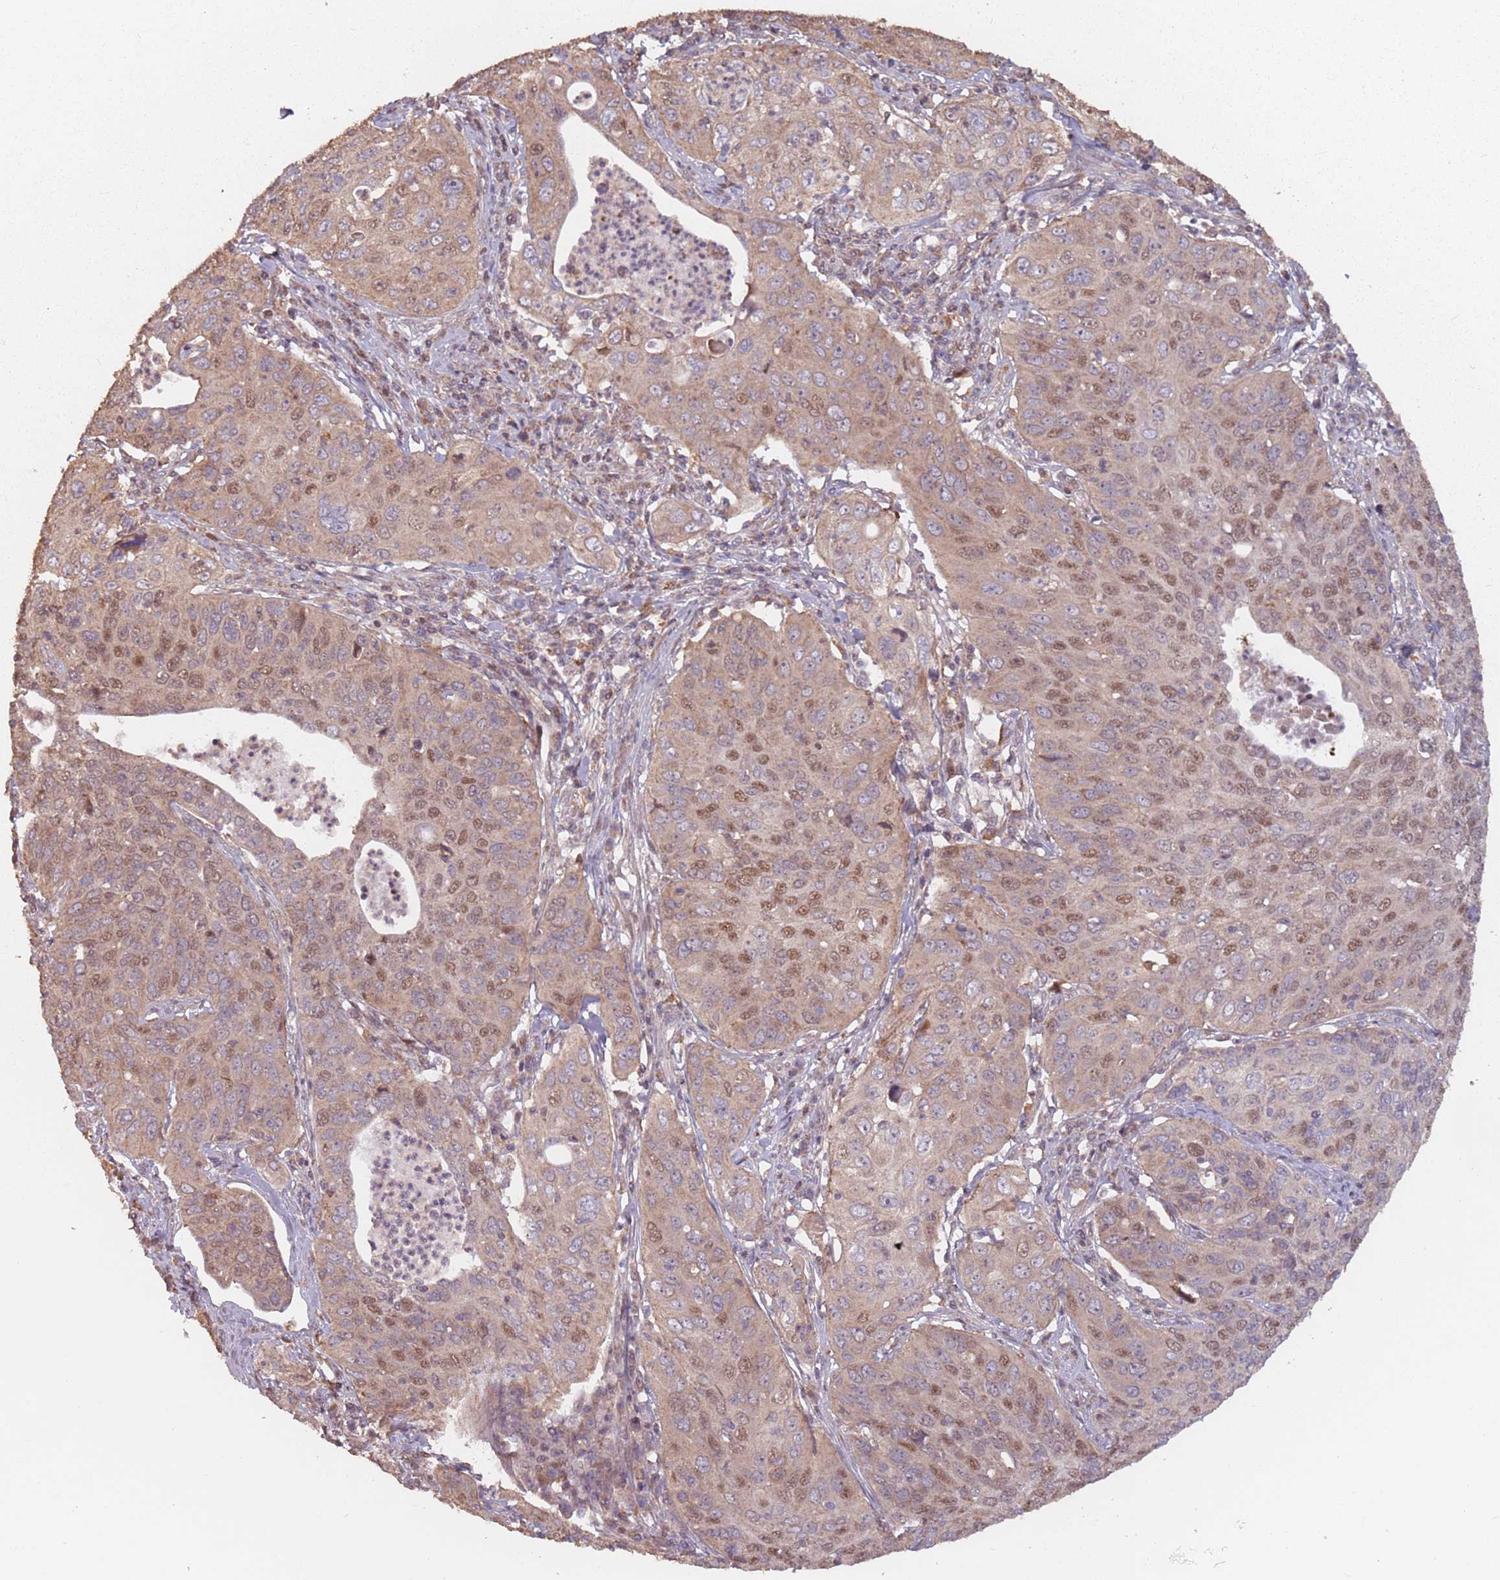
{"staining": {"intensity": "moderate", "quantity": "25%-75%", "location": "cytoplasmic/membranous,nuclear"}, "tissue": "cervical cancer", "cell_type": "Tumor cells", "image_type": "cancer", "snomed": [{"axis": "morphology", "description": "Squamous cell carcinoma, NOS"}, {"axis": "topography", "description": "Cervix"}], "caption": "This micrograph reveals cervical squamous cell carcinoma stained with IHC to label a protein in brown. The cytoplasmic/membranous and nuclear of tumor cells show moderate positivity for the protein. Nuclei are counter-stained blue.", "gene": "VPS52", "patient": {"sex": "female", "age": 36}}